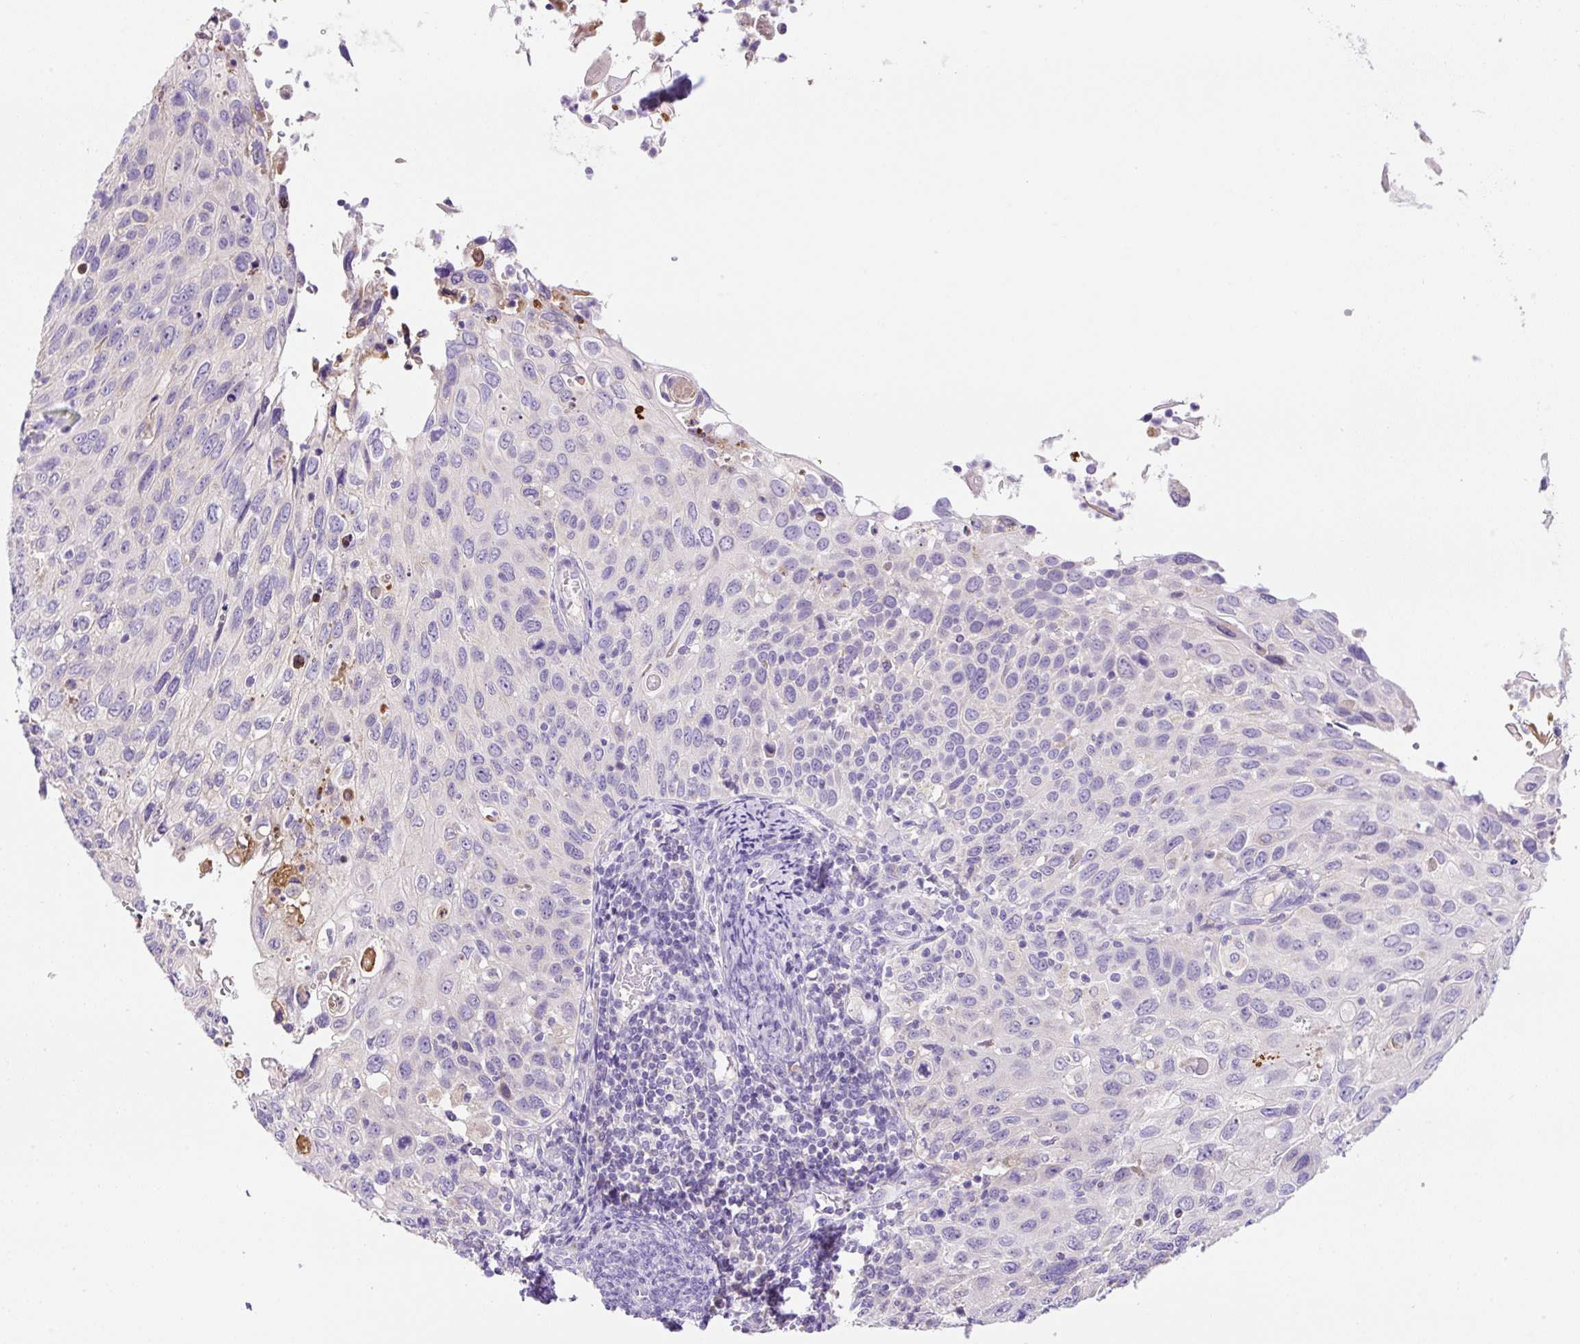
{"staining": {"intensity": "negative", "quantity": "none", "location": "none"}, "tissue": "cervical cancer", "cell_type": "Tumor cells", "image_type": "cancer", "snomed": [{"axis": "morphology", "description": "Squamous cell carcinoma, NOS"}, {"axis": "topography", "description": "Cervix"}], "caption": "A high-resolution photomicrograph shows immunohistochemistry staining of cervical squamous cell carcinoma, which shows no significant positivity in tumor cells.", "gene": "NDST3", "patient": {"sex": "female", "age": 70}}